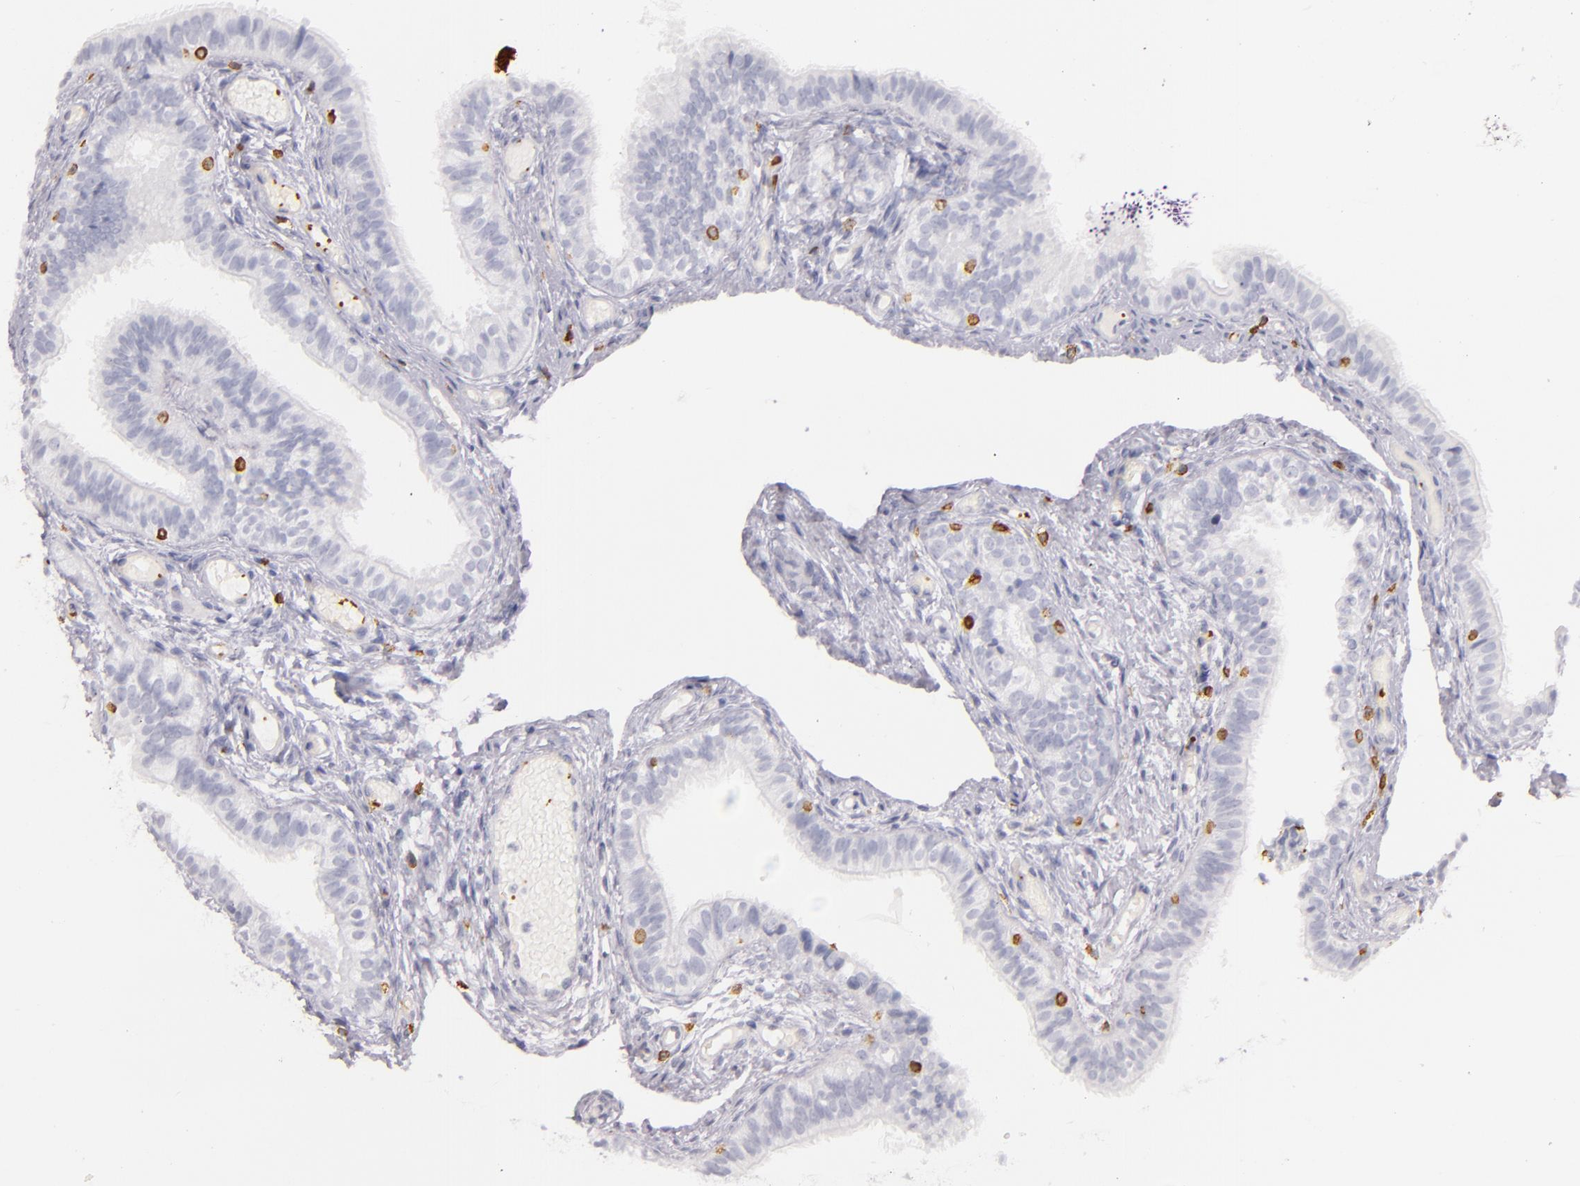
{"staining": {"intensity": "negative", "quantity": "none", "location": "none"}, "tissue": "fallopian tube", "cell_type": "Glandular cells", "image_type": "normal", "snomed": [{"axis": "morphology", "description": "Normal tissue, NOS"}, {"axis": "morphology", "description": "Dermoid, NOS"}, {"axis": "topography", "description": "Fallopian tube"}], "caption": "Immunohistochemical staining of normal human fallopian tube displays no significant expression in glandular cells.", "gene": "LAT", "patient": {"sex": "female", "age": 33}}